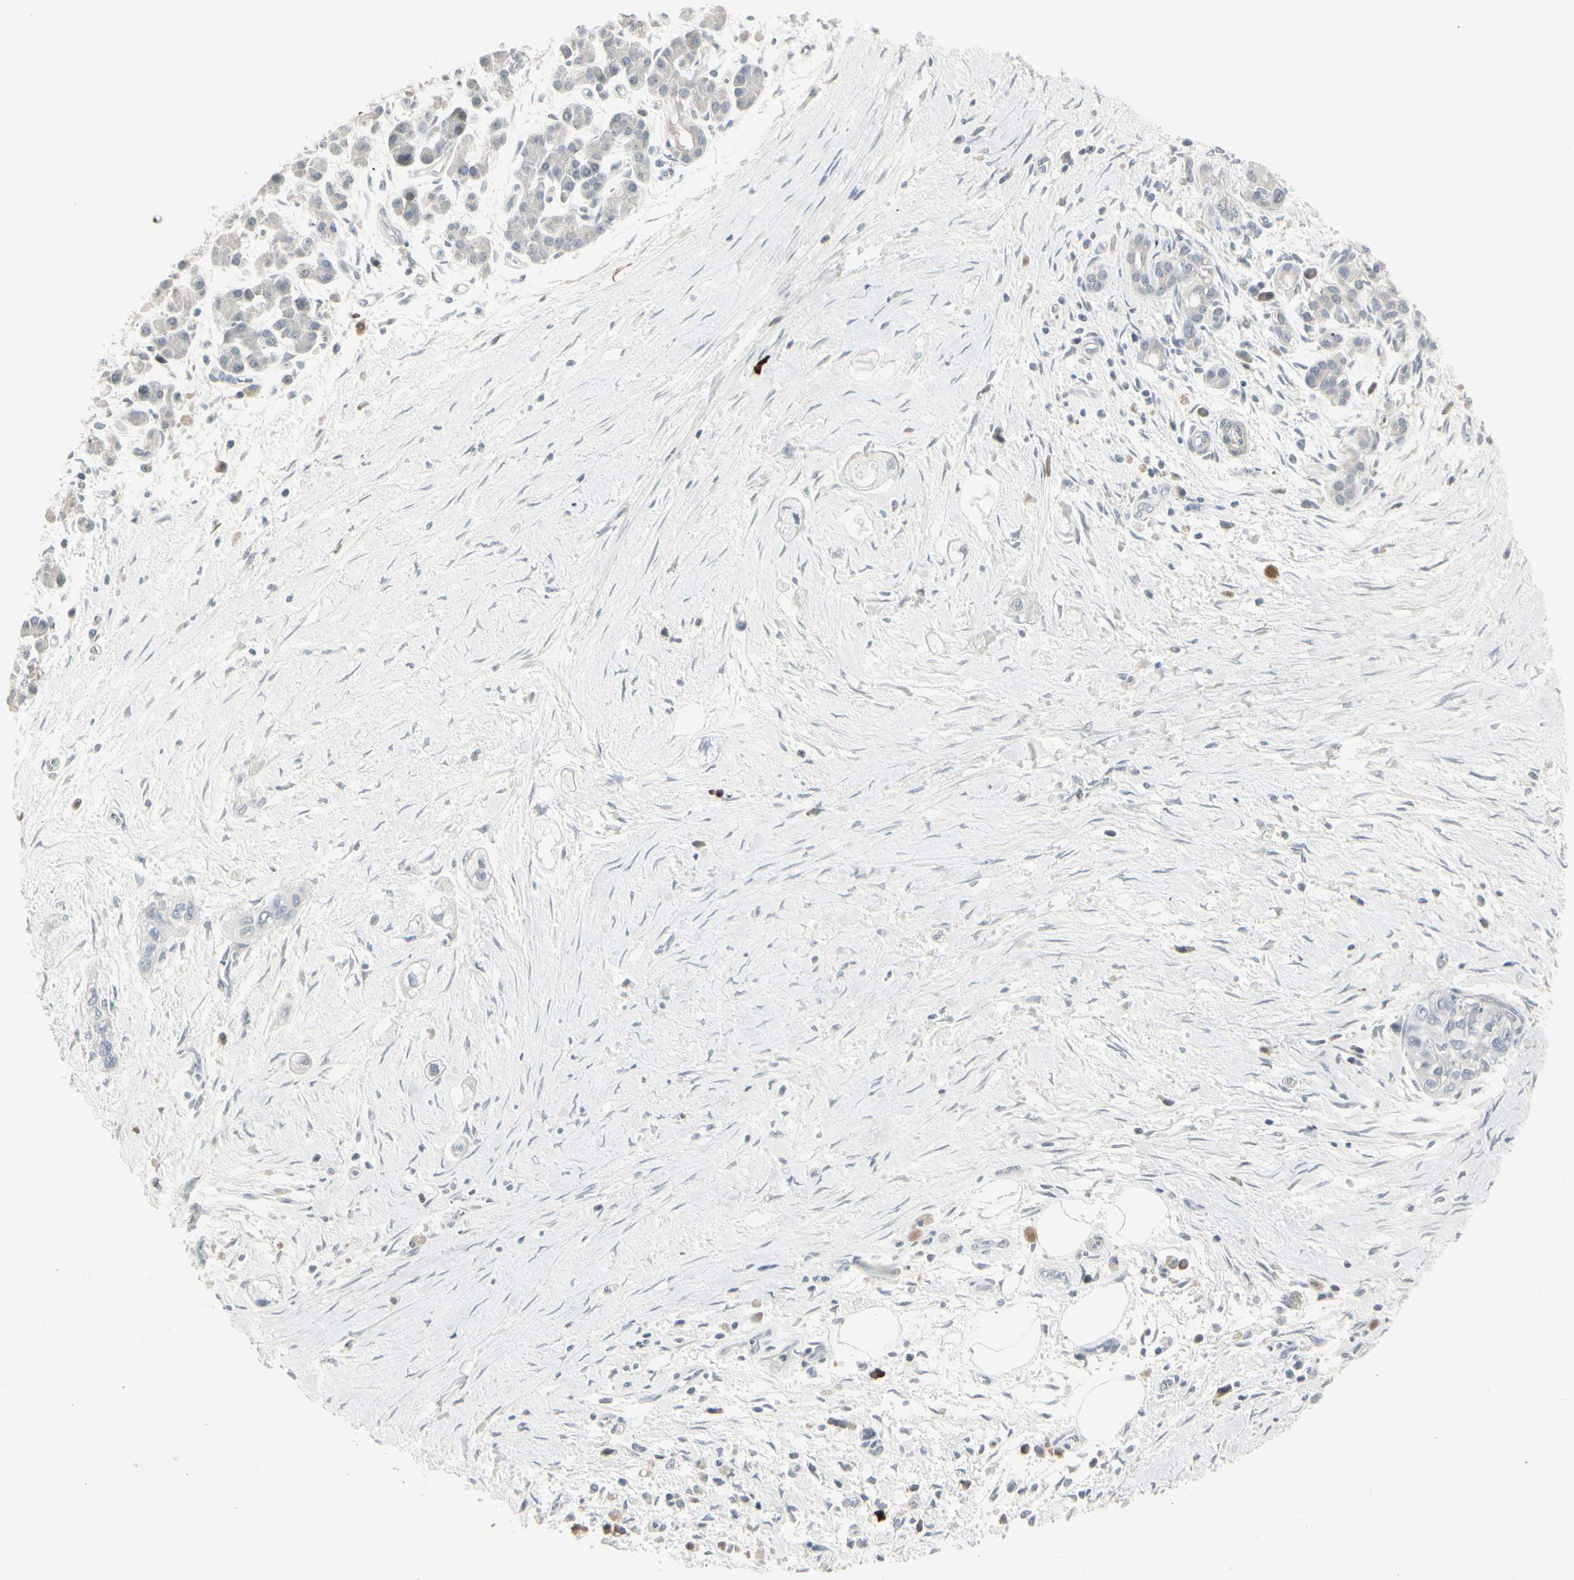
{"staining": {"intensity": "weak", "quantity": "<25%", "location": "cytoplasmic/membranous"}, "tissue": "pancreatic cancer", "cell_type": "Tumor cells", "image_type": "cancer", "snomed": [{"axis": "morphology", "description": "Adenocarcinoma, NOS"}, {"axis": "topography", "description": "Pancreas"}], "caption": "An IHC image of adenocarcinoma (pancreatic) is shown. There is no staining in tumor cells of adenocarcinoma (pancreatic). (Immunohistochemistry, brightfield microscopy, high magnification).", "gene": "DMPK", "patient": {"sex": "male", "age": 74}}